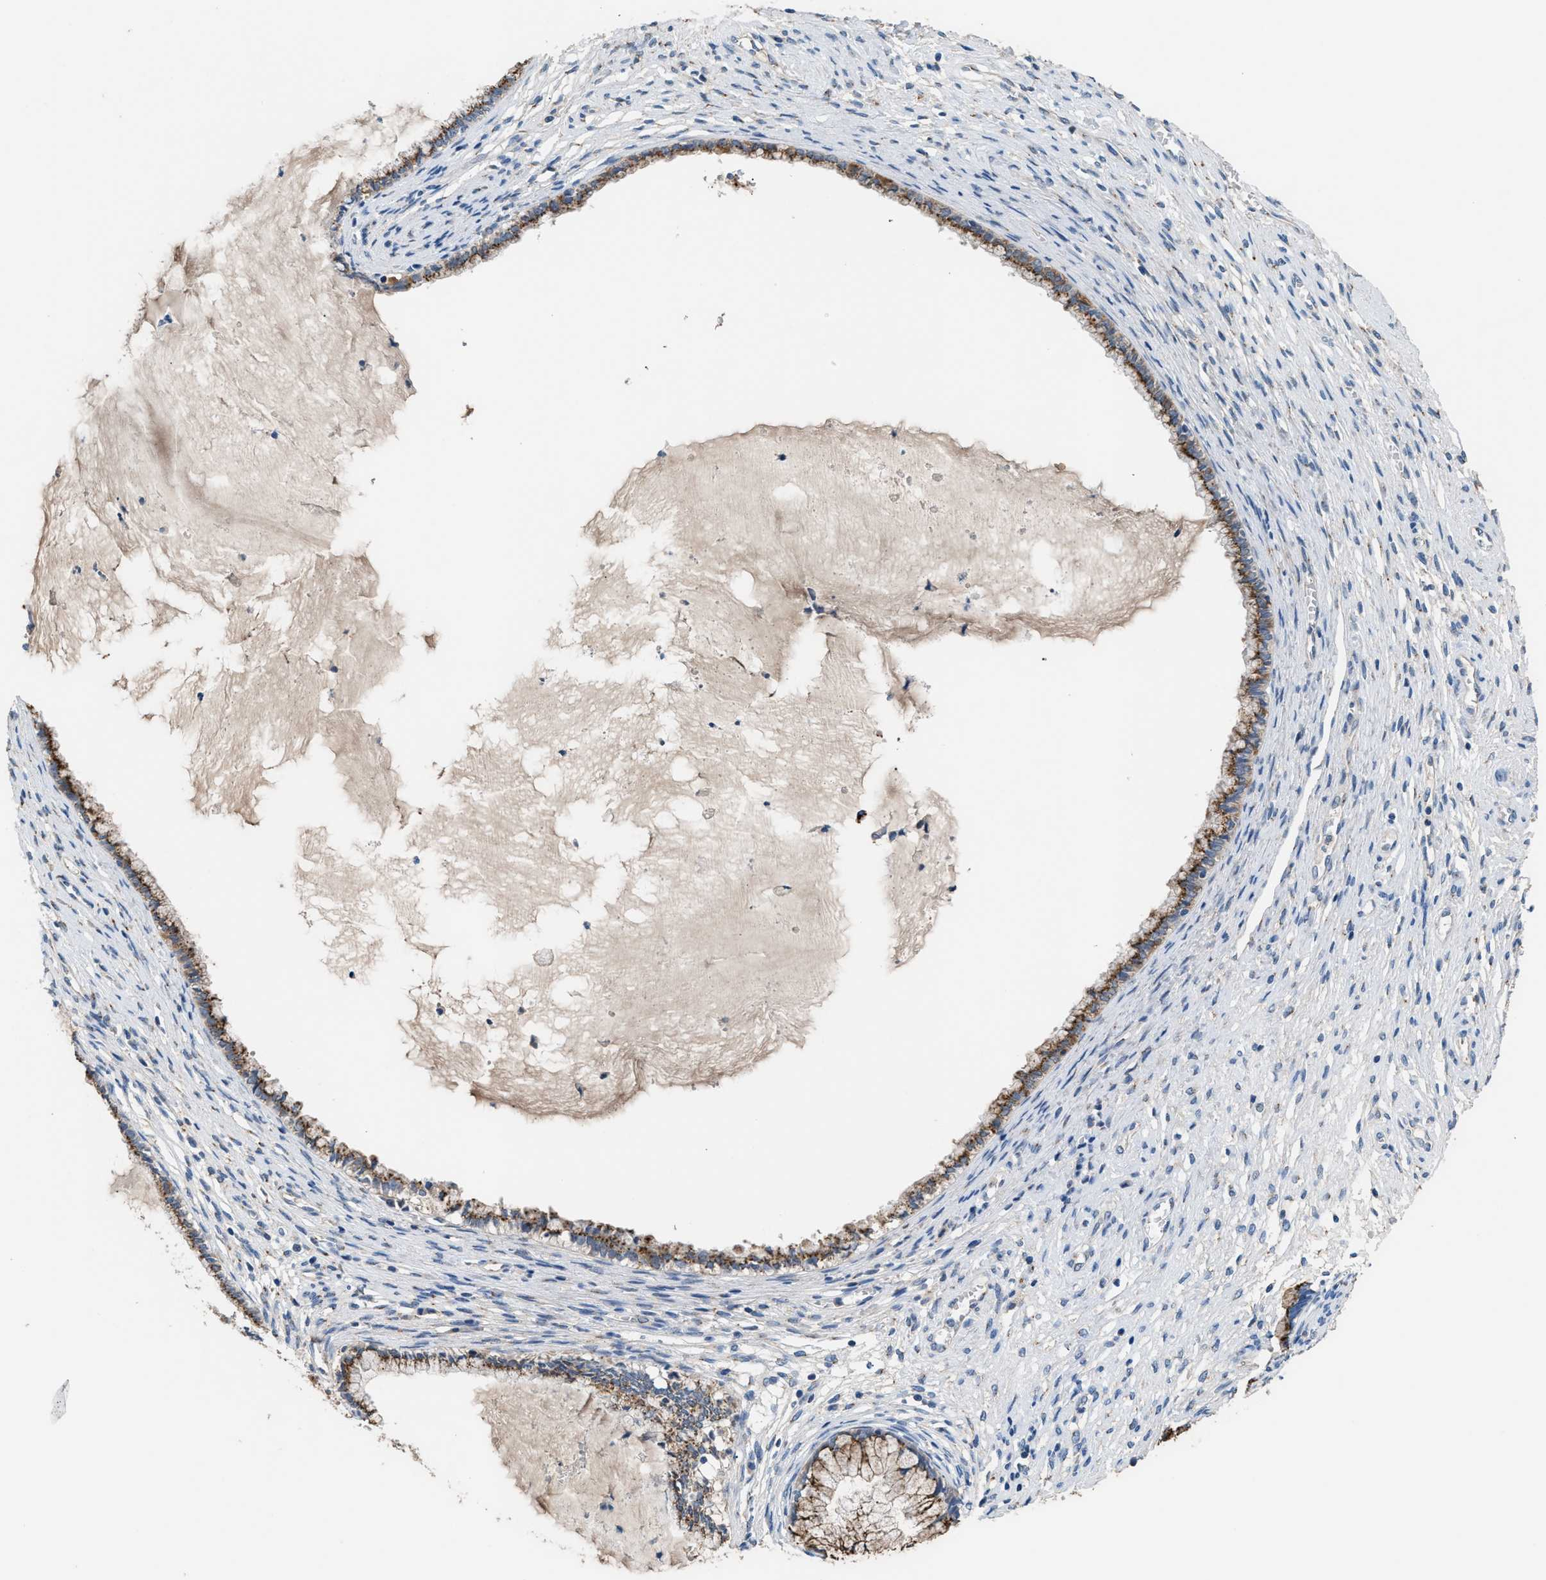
{"staining": {"intensity": "strong", "quantity": ">75%", "location": "cytoplasmic/membranous"}, "tissue": "cervical cancer", "cell_type": "Tumor cells", "image_type": "cancer", "snomed": [{"axis": "morphology", "description": "Adenocarcinoma, NOS"}, {"axis": "topography", "description": "Cervix"}], "caption": "Immunohistochemistry histopathology image of human cervical adenocarcinoma stained for a protein (brown), which demonstrates high levels of strong cytoplasmic/membranous positivity in approximately >75% of tumor cells.", "gene": "GOLM1", "patient": {"sex": "female", "age": 44}}